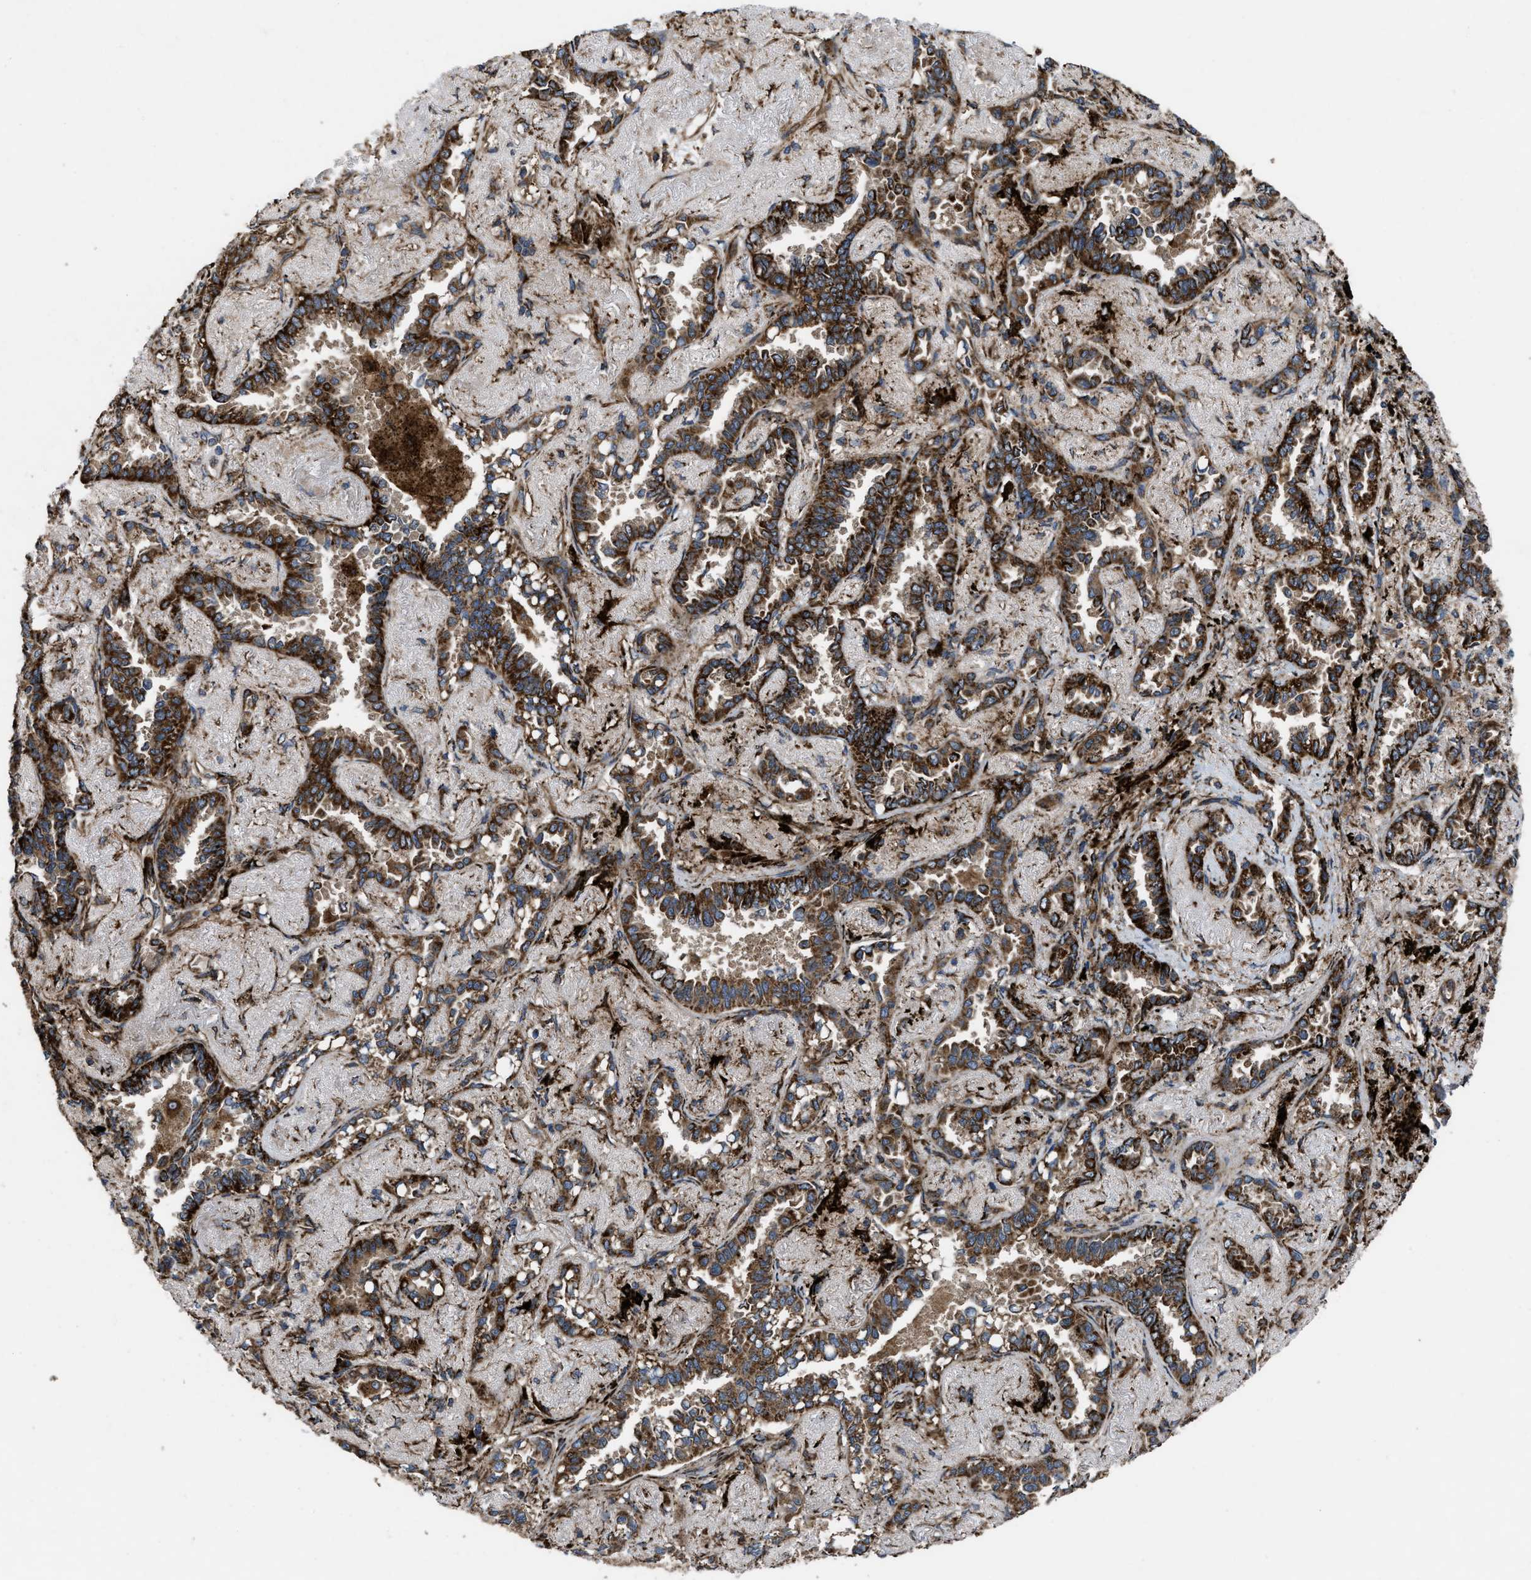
{"staining": {"intensity": "strong", "quantity": ">75%", "location": "cytoplasmic/membranous"}, "tissue": "lung cancer", "cell_type": "Tumor cells", "image_type": "cancer", "snomed": [{"axis": "morphology", "description": "Adenocarcinoma, NOS"}, {"axis": "topography", "description": "Lung"}], "caption": "Lung adenocarcinoma was stained to show a protein in brown. There is high levels of strong cytoplasmic/membranous positivity in approximately >75% of tumor cells.", "gene": "PER3", "patient": {"sex": "male", "age": 59}}